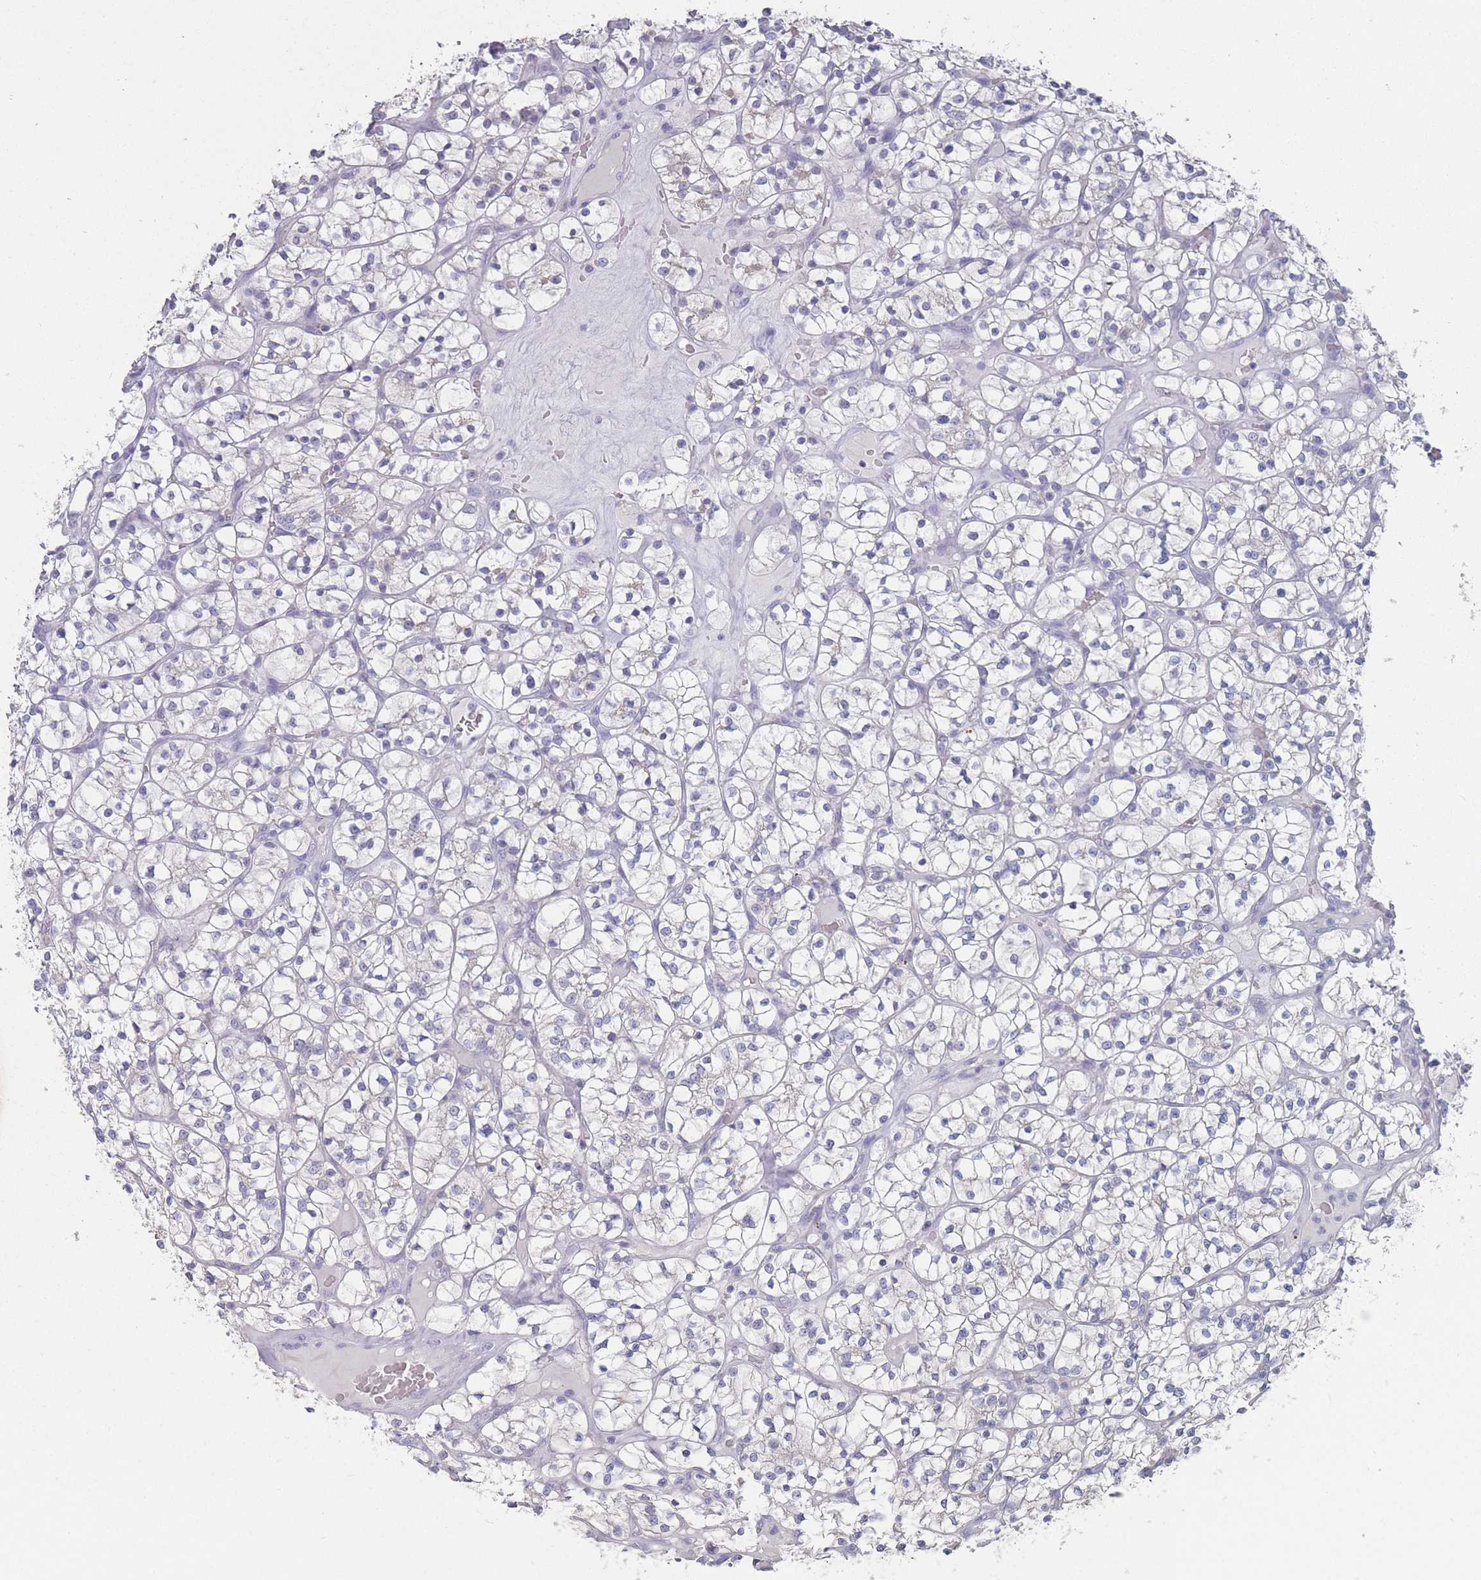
{"staining": {"intensity": "negative", "quantity": "none", "location": "none"}, "tissue": "renal cancer", "cell_type": "Tumor cells", "image_type": "cancer", "snomed": [{"axis": "morphology", "description": "Adenocarcinoma, NOS"}, {"axis": "topography", "description": "Kidney"}], "caption": "IHC image of neoplastic tissue: renal cancer stained with DAB demonstrates no significant protein positivity in tumor cells.", "gene": "CYP51A1", "patient": {"sex": "female", "age": 64}}